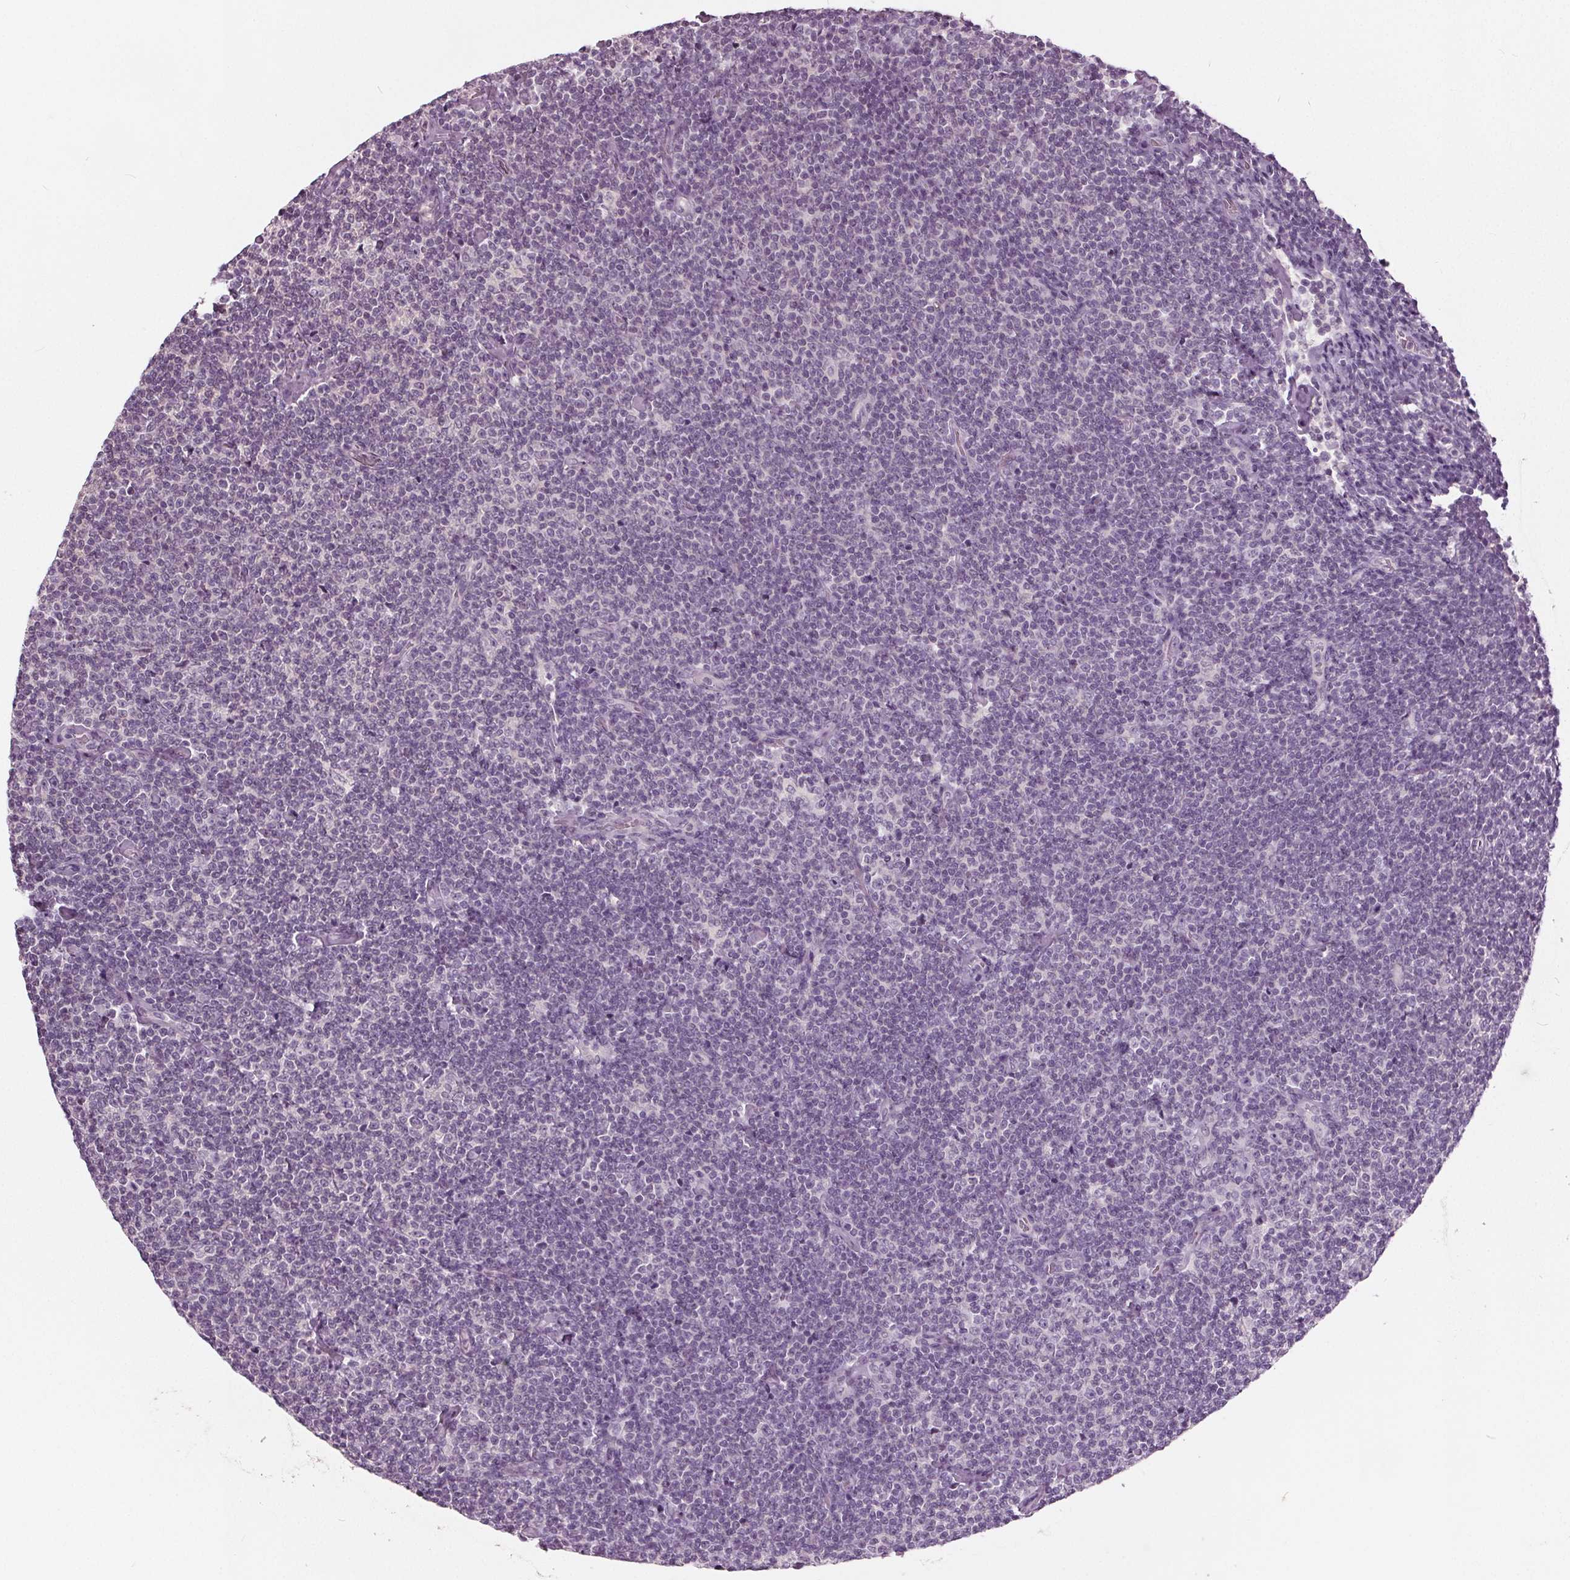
{"staining": {"intensity": "negative", "quantity": "none", "location": "none"}, "tissue": "lymphoma", "cell_type": "Tumor cells", "image_type": "cancer", "snomed": [{"axis": "morphology", "description": "Malignant lymphoma, non-Hodgkin's type, Low grade"}, {"axis": "topography", "description": "Lymph node"}], "caption": "Immunohistochemical staining of human lymphoma displays no significant positivity in tumor cells. (DAB immunohistochemistry with hematoxylin counter stain).", "gene": "TKFC", "patient": {"sex": "male", "age": 81}}